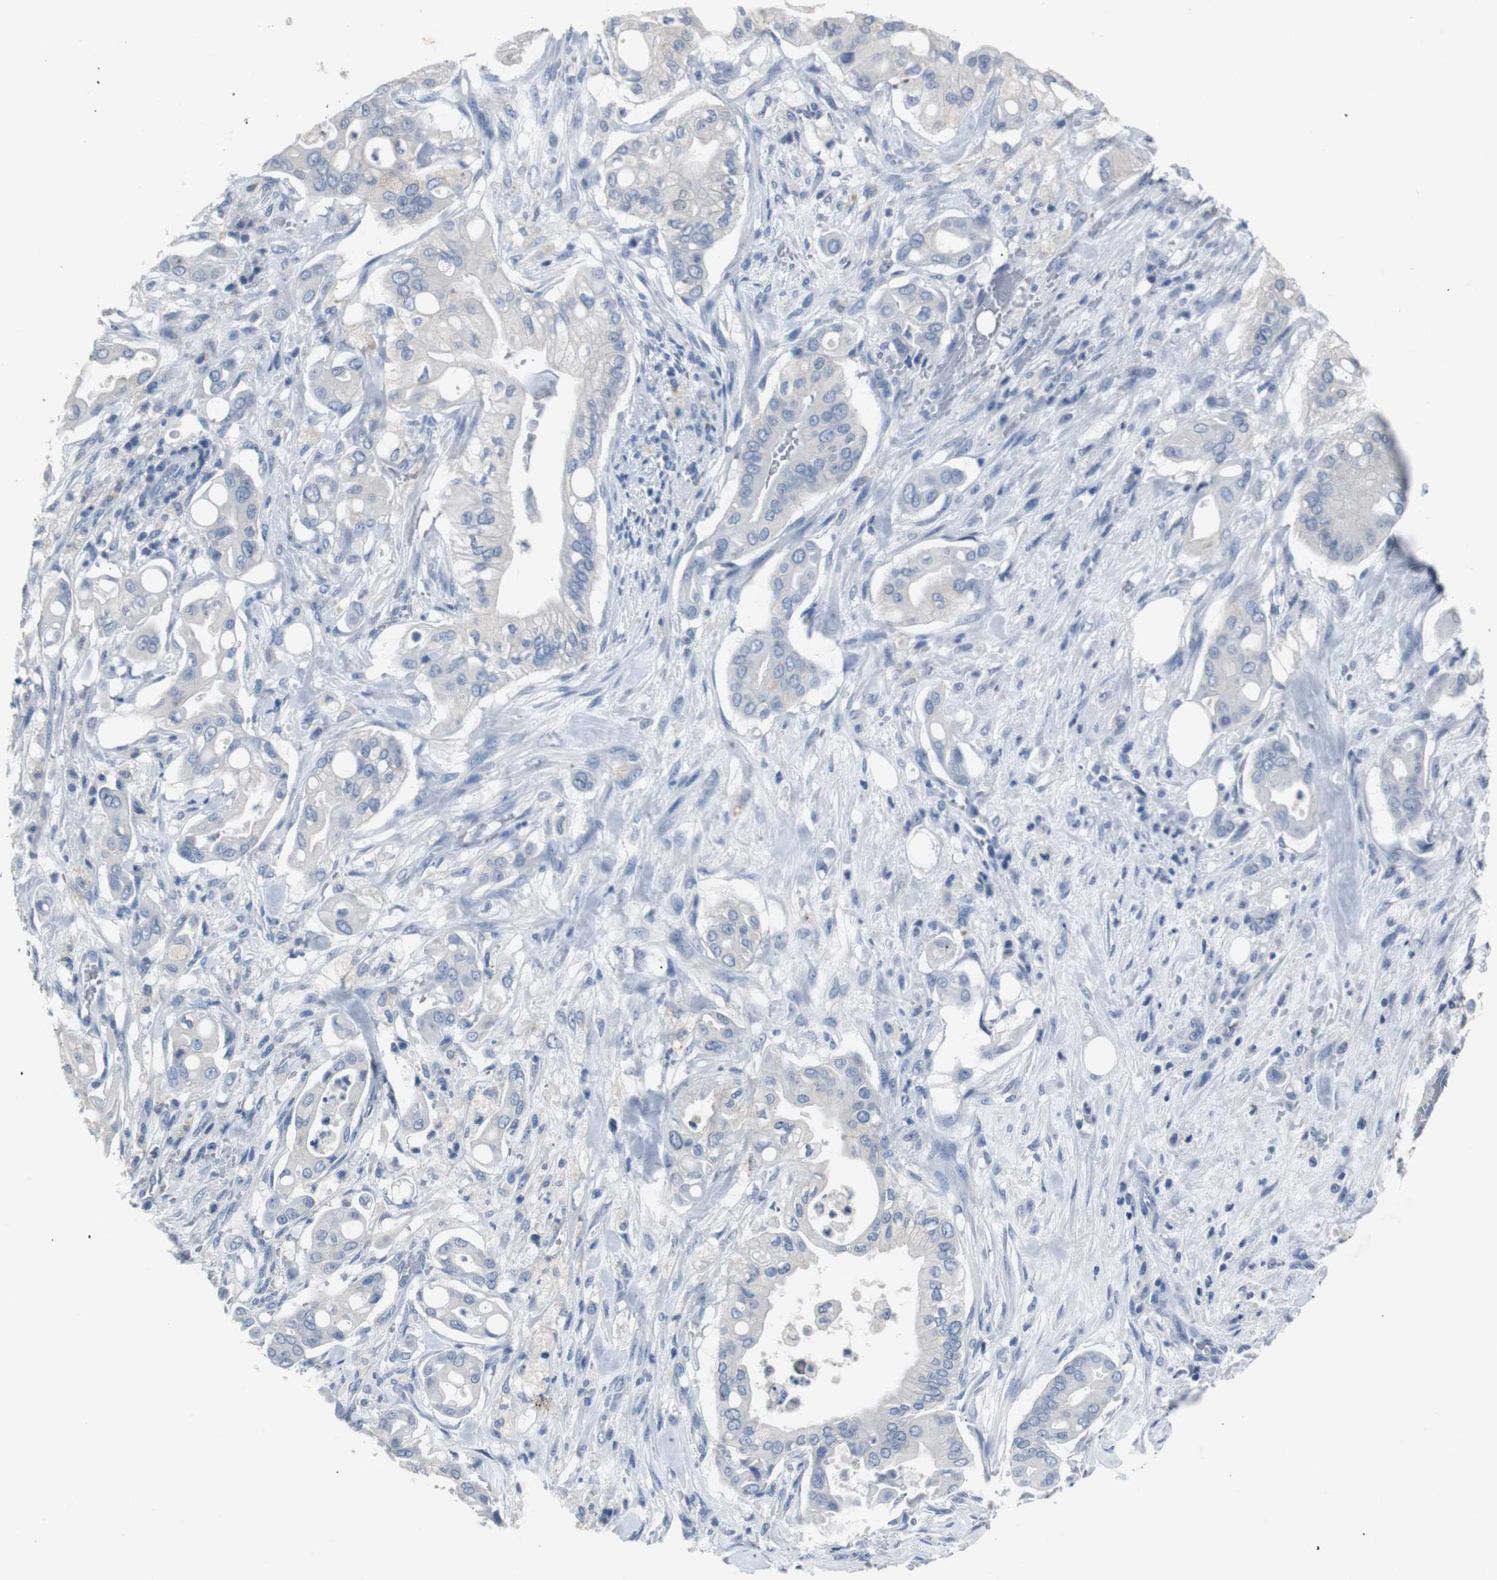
{"staining": {"intensity": "weak", "quantity": "<25%", "location": "cytoplasmic/membranous"}, "tissue": "liver cancer", "cell_type": "Tumor cells", "image_type": "cancer", "snomed": [{"axis": "morphology", "description": "Cholangiocarcinoma"}, {"axis": "topography", "description": "Liver"}], "caption": "Liver cancer (cholangiocarcinoma) stained for a protein using immunohistochemistry displays no staining tumor cells.", "gene": "LRP2", "patient": {"sex": "female", "age": 68}}